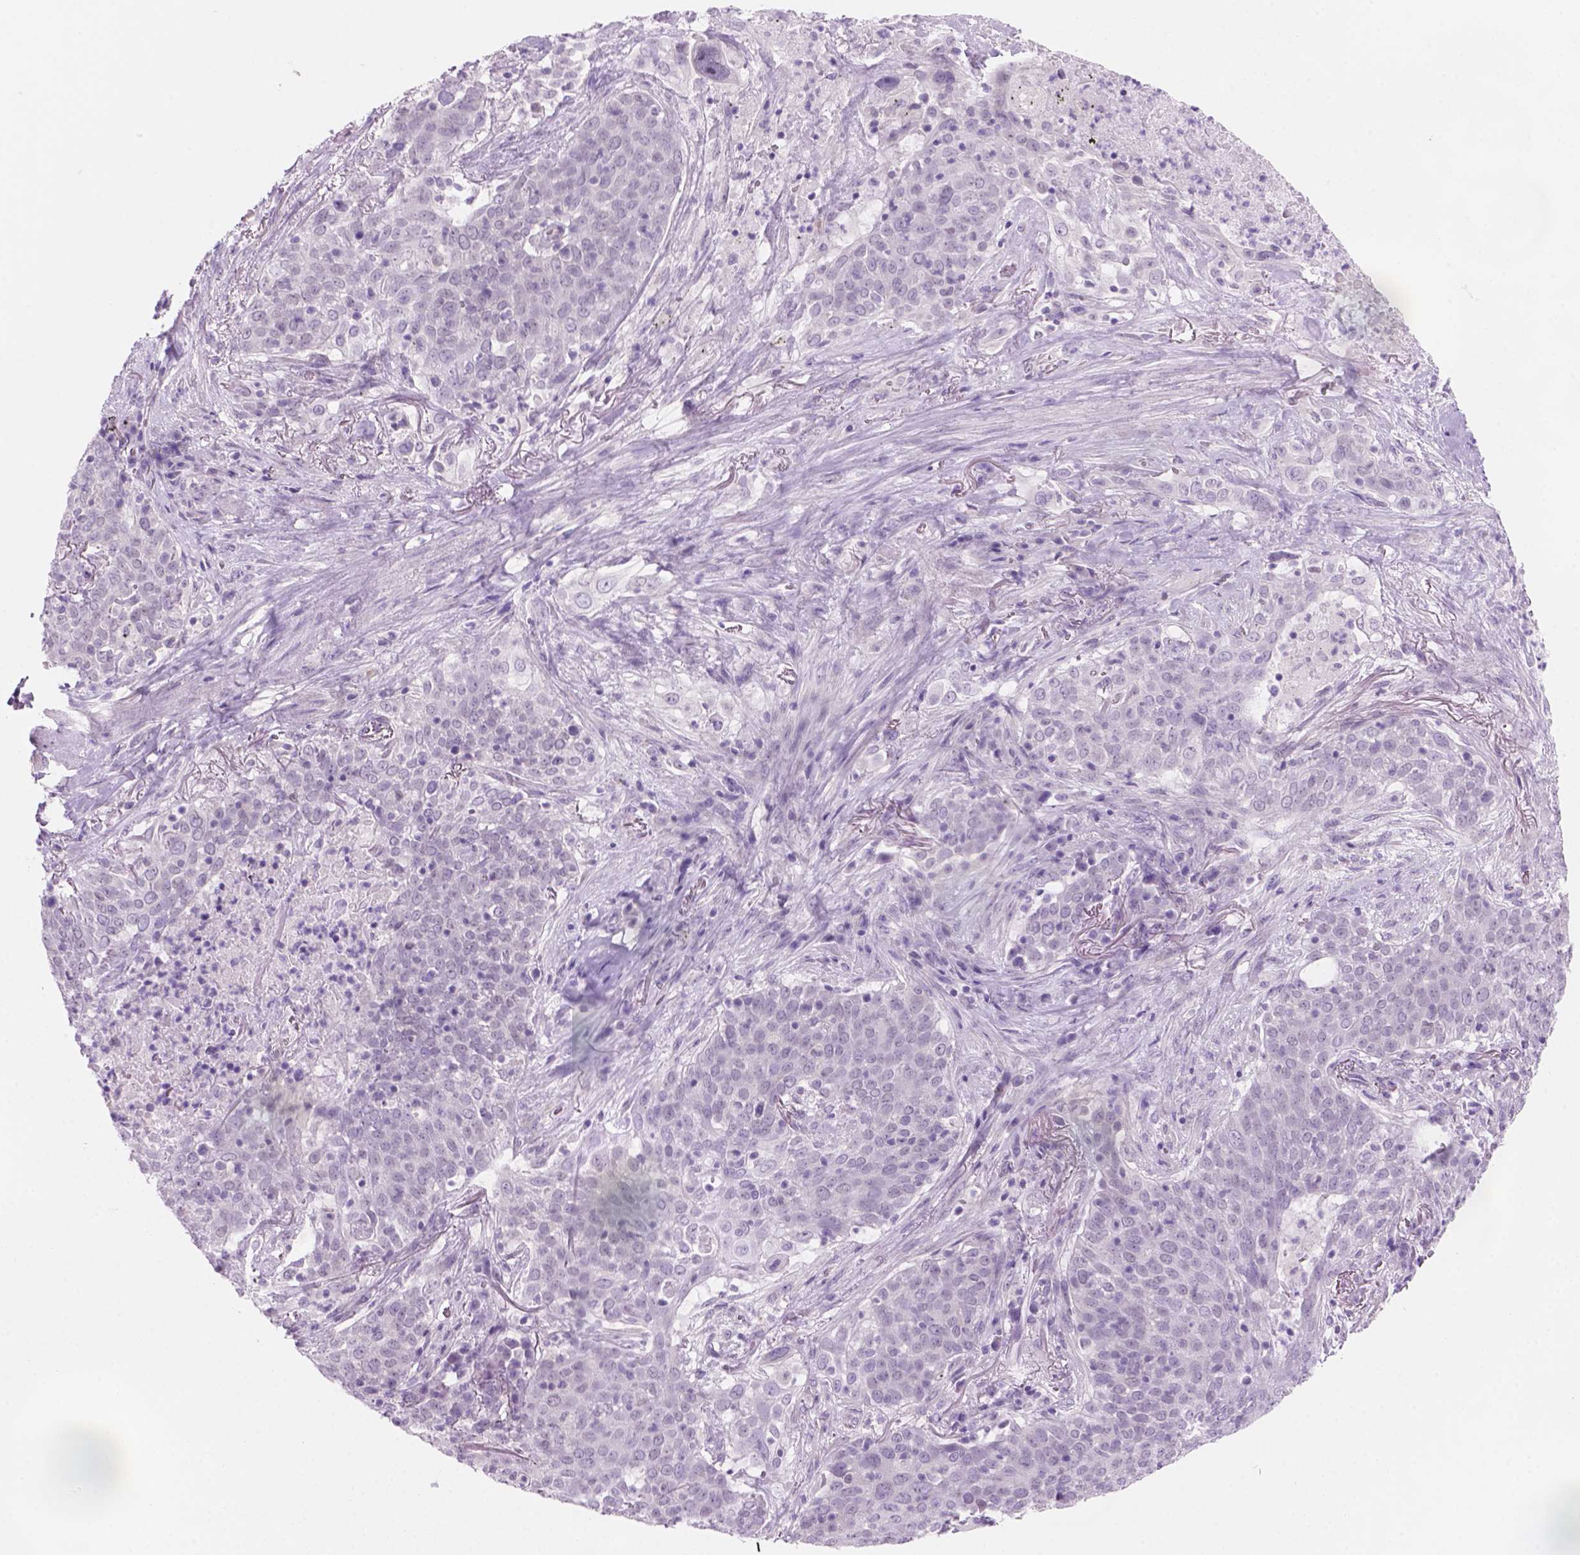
{"staining": {"intensity": "negative", "quantity": "none", "location": "none"}, "tissue": "lung cancer", "cell_type": "Tumor cells", "image_type": "cancer", "snomed": [{"axis": "morphology", "description": "Squamous cell carcinoma, NOS"}, {"axis": "topography", "description": "Lung"}], "caption": "IHC micrograph of squamous cell carcinoma (lung) stained for a protein (brown), which demonstrates no staining in tumor cells.", "gene": "ENSG00000187186", "patient": {"sex": "male", "age": 82}}